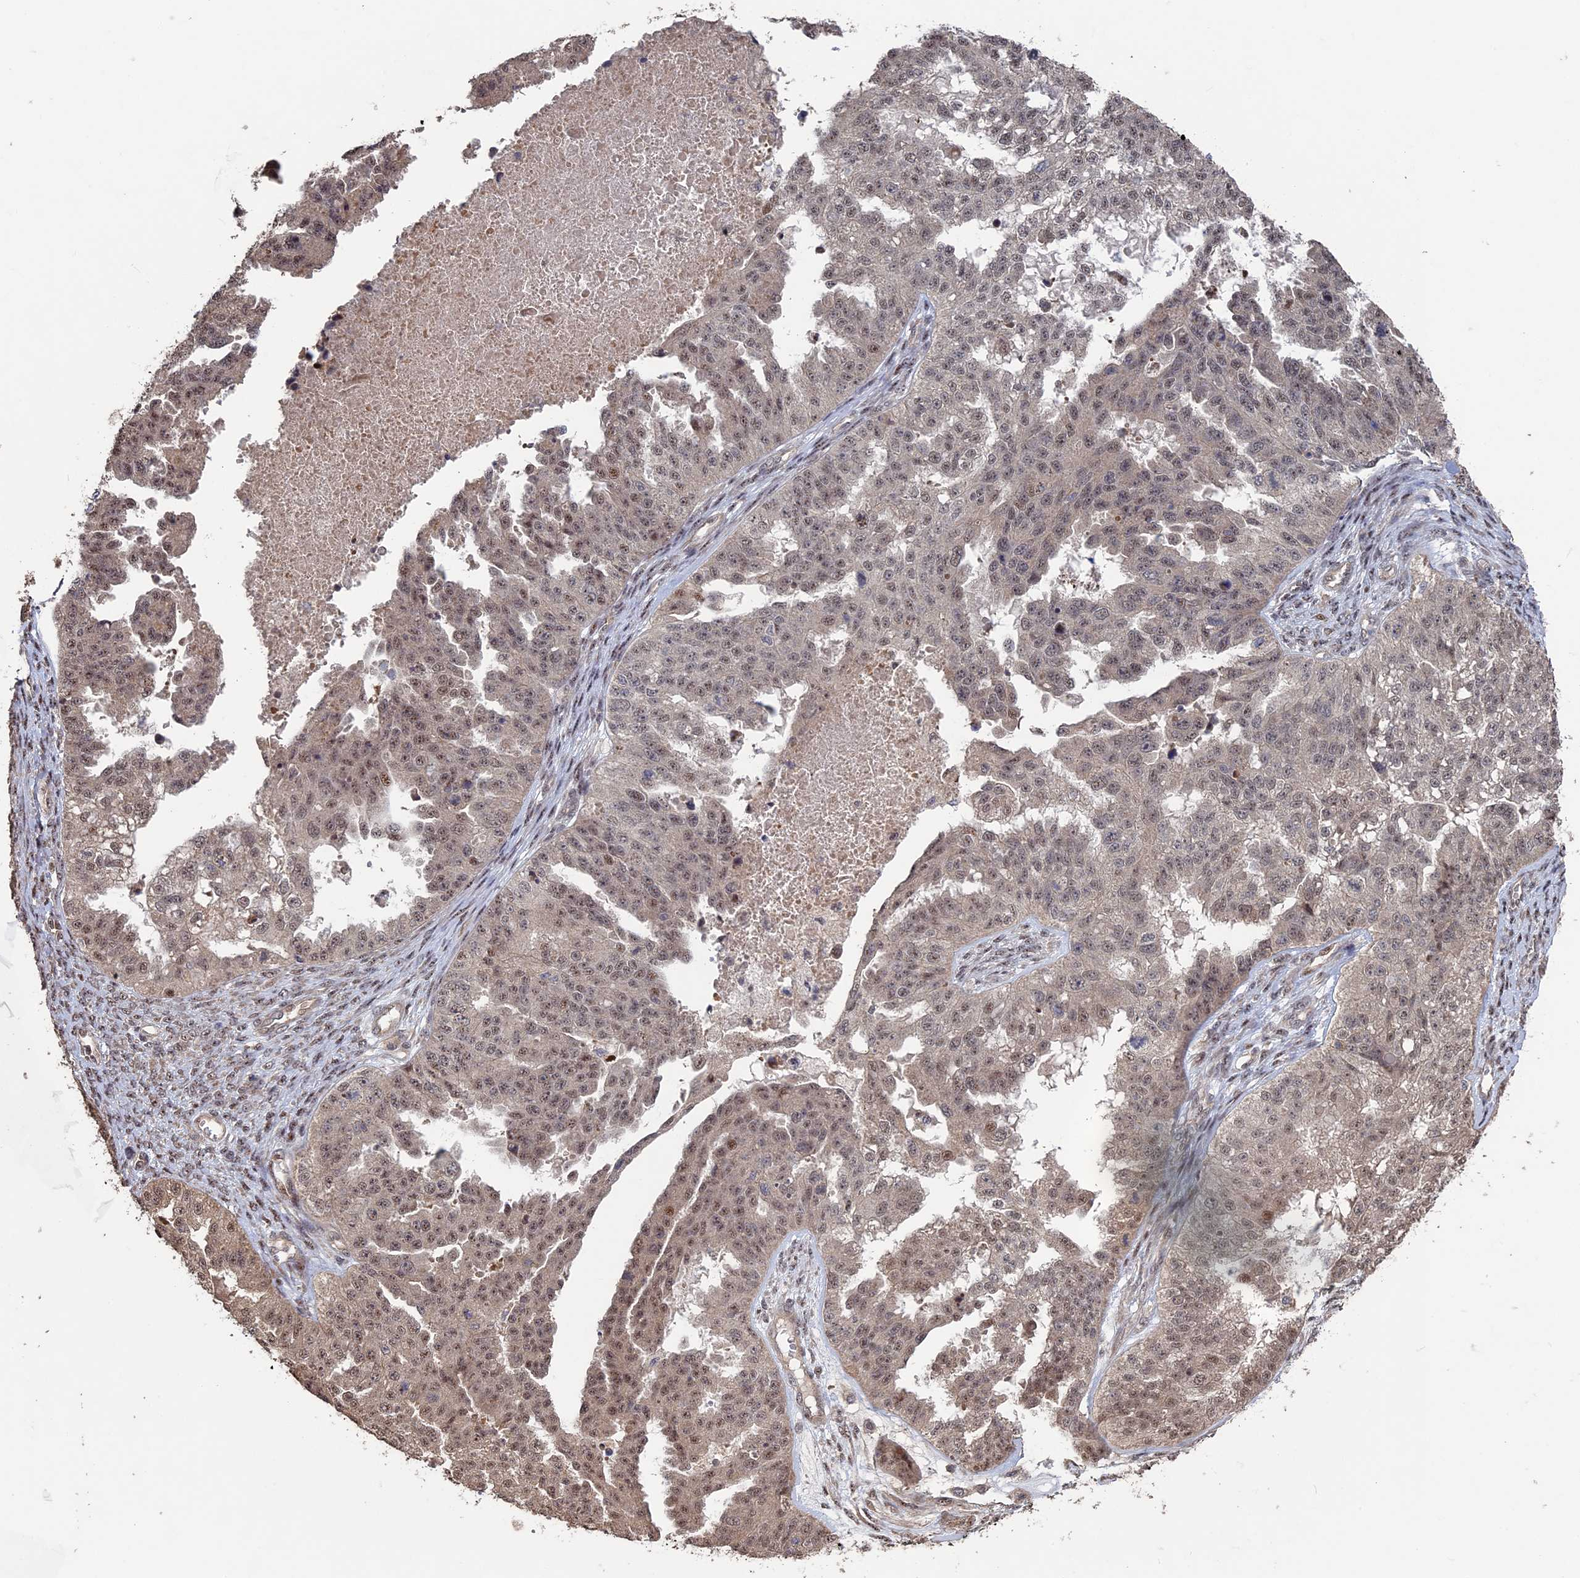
{"staining": {"intensity": "weak", "quantity": ">75%", "location": "nuclear"}, "tissue": "ovarian cancer", "cell_type": "Tumor cells", "image_type": "cancer", "snomed": [{"axis": "morphology", "description": "Cystadenocarcinoma, serous, NOS"}, {"axis": "topography", "description": "Ovary"}], "caption": "Immunohistochemical staining of human ovarian serous cystadenocarcinoma displays weak nuclear protein staining in about >75% of tumor cells.", "gene": "KIAA1328", "patient": {"sex": "female", "age": 58}}